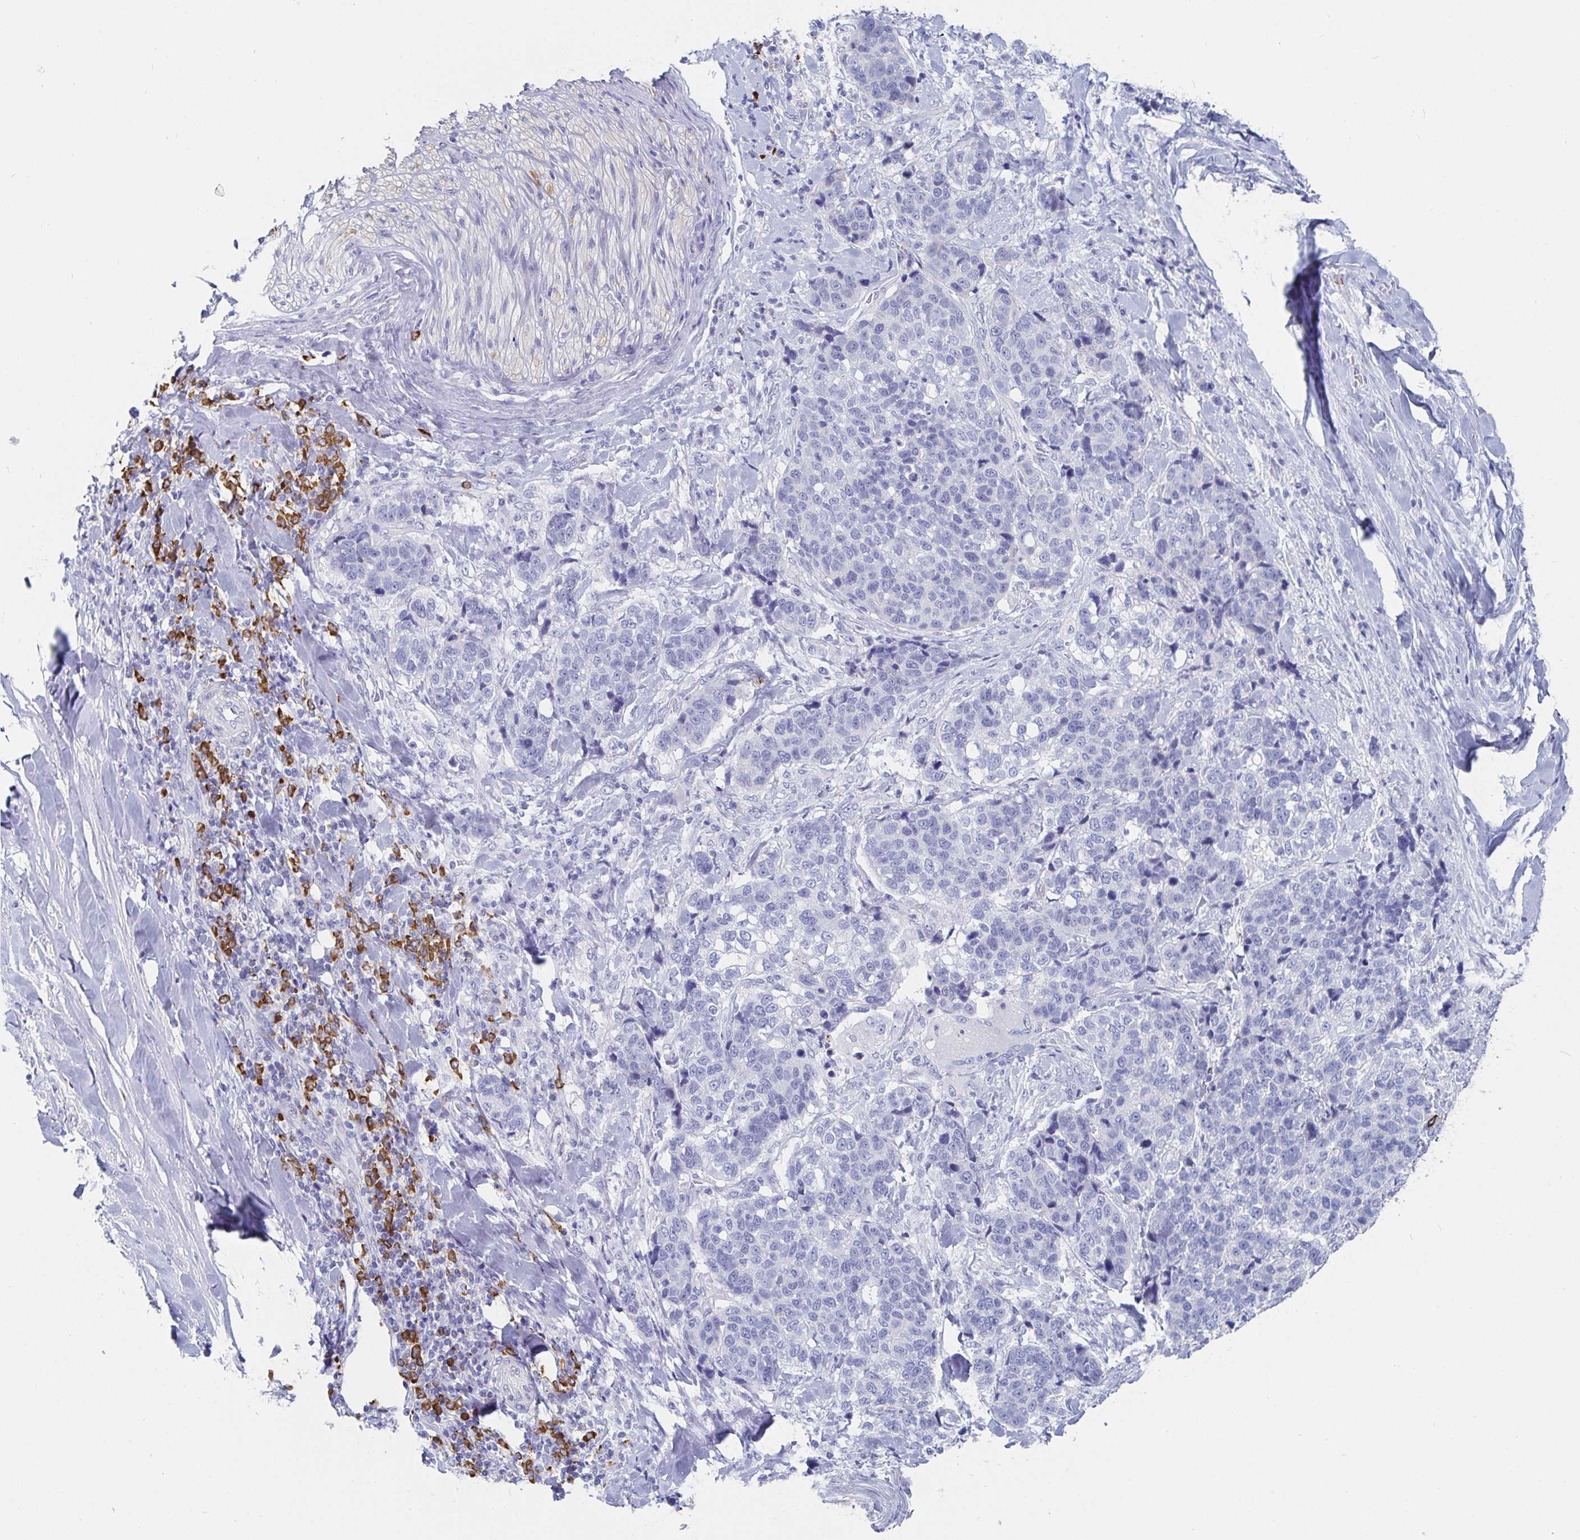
{"staining": {"intensity": "negative", "quantity": "none", "location": "none"}, "tissue": "lung cancer", "cell_type": "Tumor cells", "image_type": "cancer", "snomed": [{"axis": "morphology", "description": "Squamous cell carcinoma, NOS"}, {"axis": "topography", "description": "Lymph node"}, {"axis": "topography", "description": "Lung"}], "caption": "Histopathology image shows no significant protein positivity in tumor cells of lung squamous cell carcinoma.", "gene": "PACSIN1", "patient": {"sex": "male", "age": 61}}